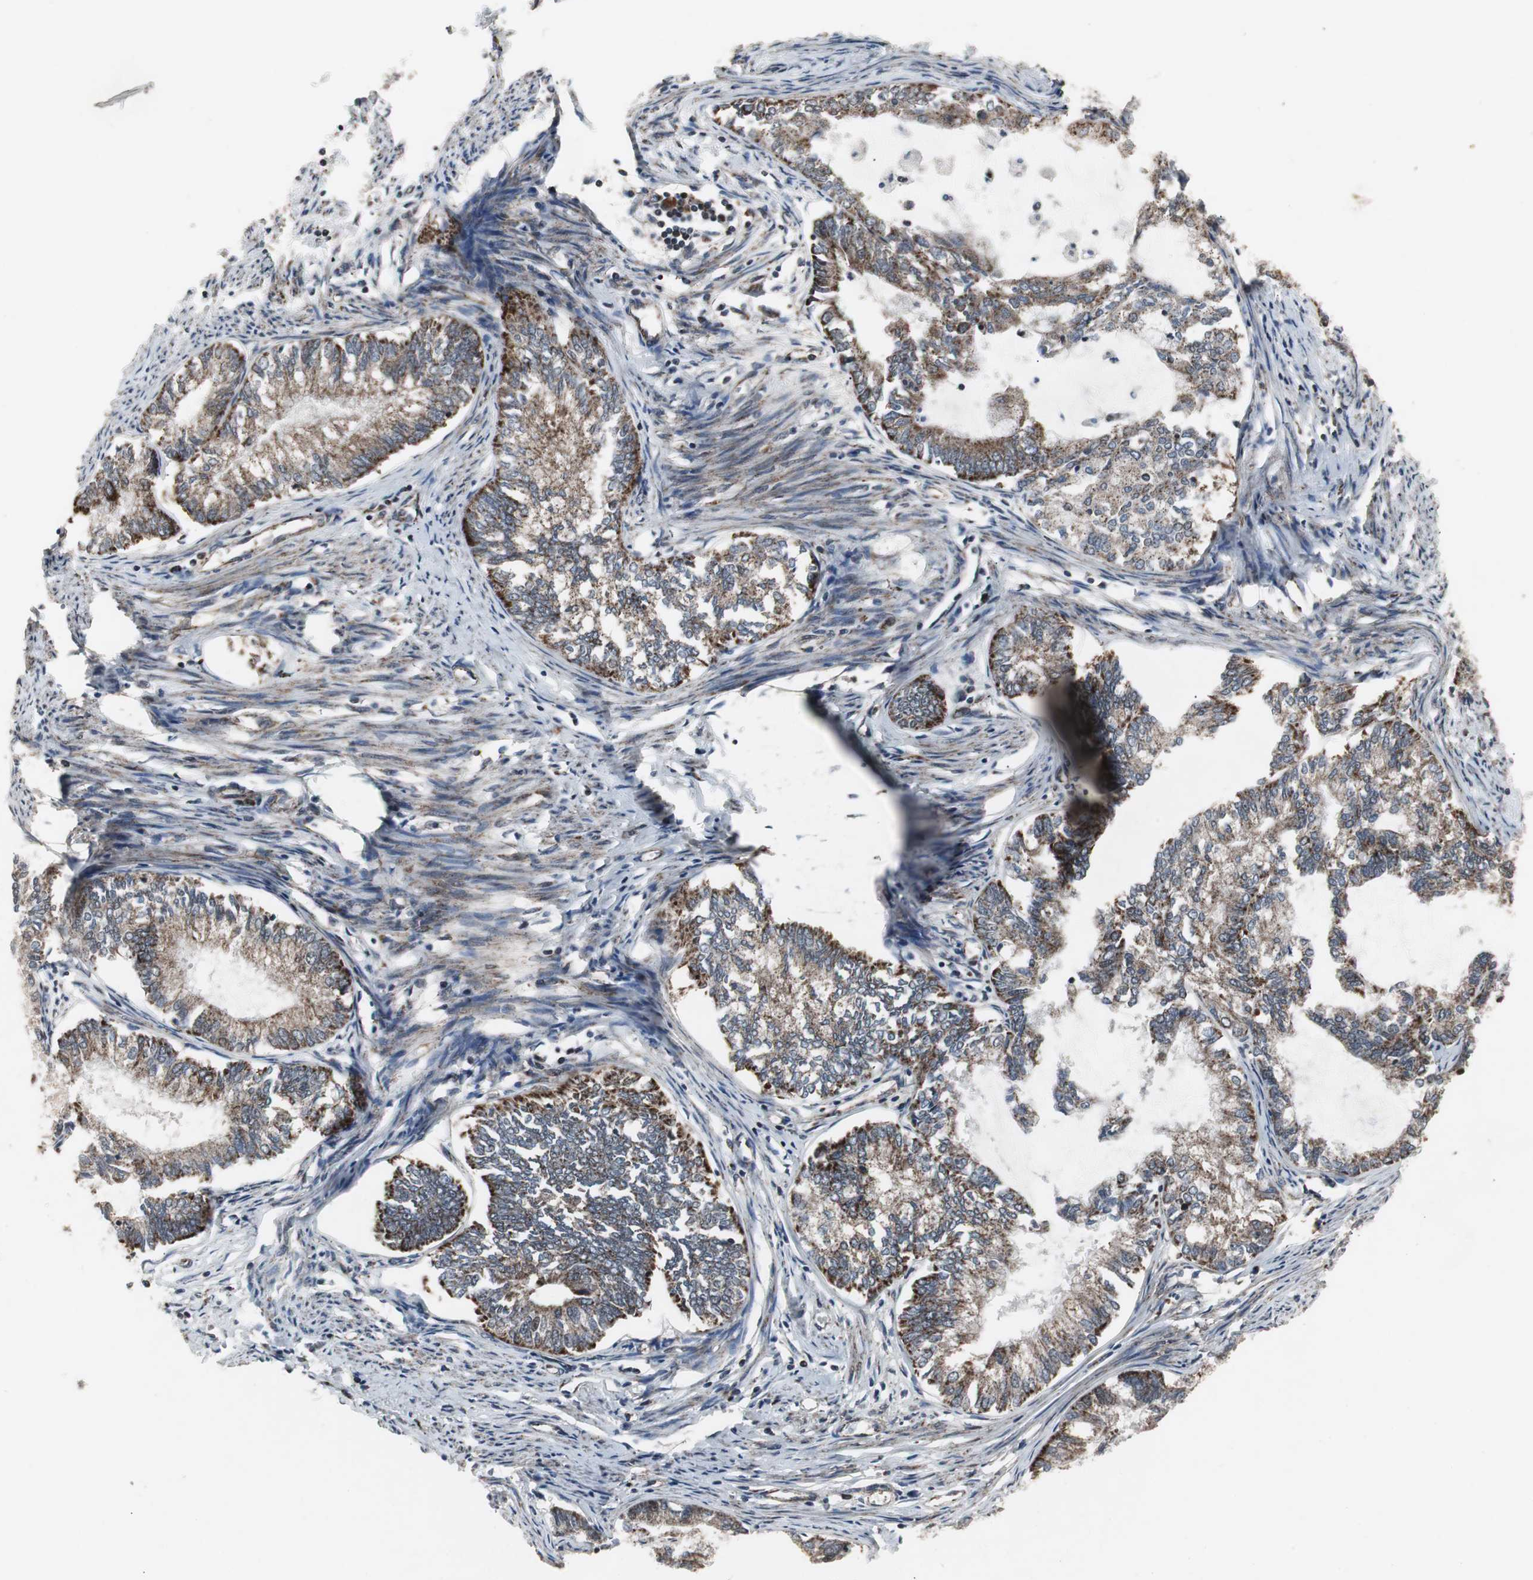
{"staining": {"intensity": "strong", "quantity": ">75%", "location": "cytoplasmic/membranous"}, "tissue": "endometrial cancer", "cell_type": "Tumor cells", "image_type": "cancer", "snomed": [{"axis": "morphology", "description": "Adenocarcinoma, NOS"}, {"axis": "topography", "description": "Endometrium"}], "caption": "A photomicrograph showing strong cytoplasmic/membranous positivity in approximately >75% of tumor cells in endometrial adenocarcinoma, as visualized by brown immunohistochemical staining.", "gene": "MRPL40", "patient": {"sex": "female", "age": 86}}